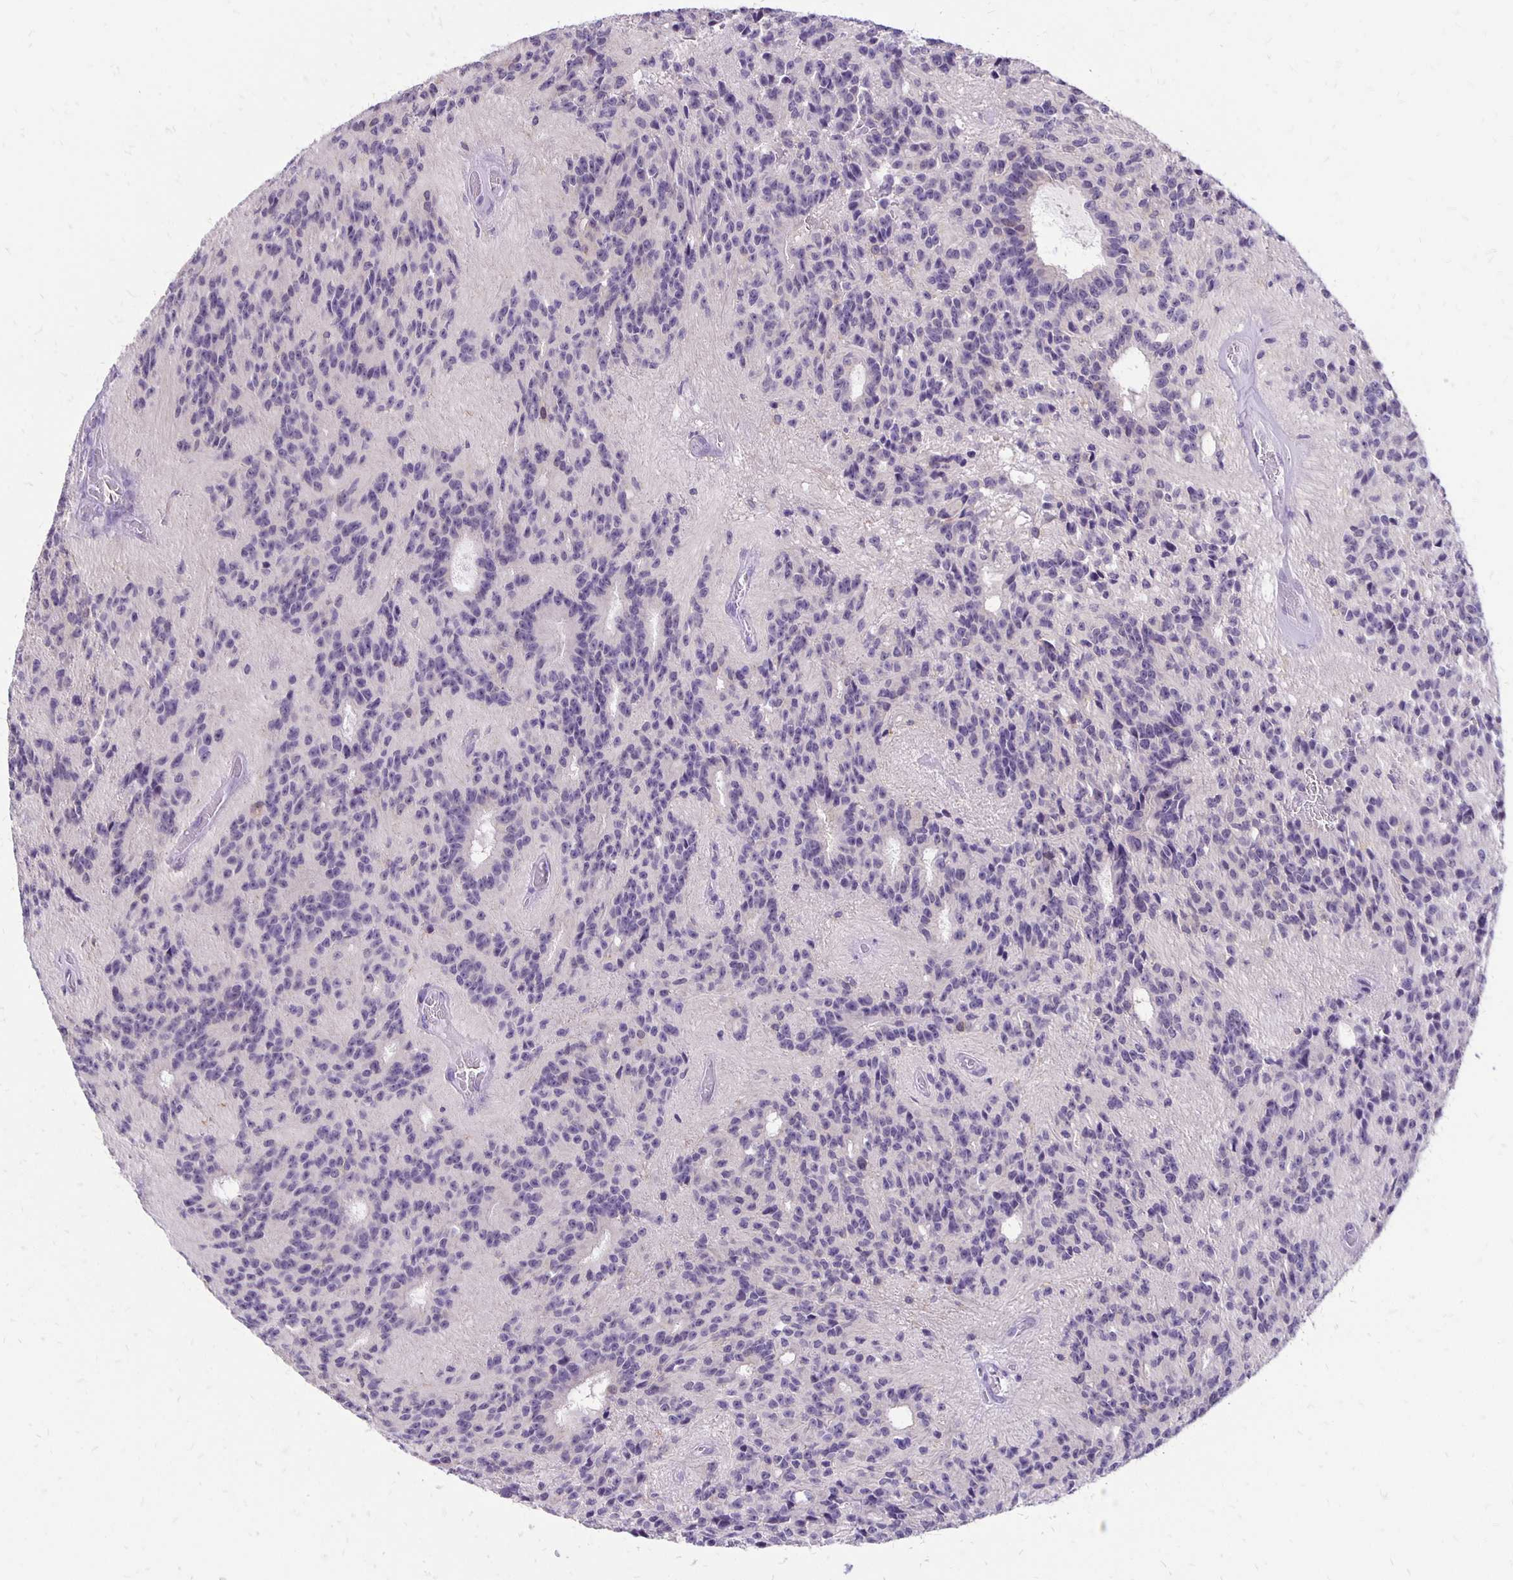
{"staining": {"intensity": "negative", "quantity": "none", "location": "none"}, "tissue": "glioma", "cell_type": "Tumor cells", "image_type": "cancer", "snomed": [{"axis": "morphology", "description": "Glioma, malignant, Low grade"}, {"axis": "topography", "description": "Brain"}], "caption": "The micrograph reveals no significant positivity in tumor cells of malignant low-grade glioma. (DAB immunohistochemistry (IHC) with hematoxylin counter stain).", "gene": "ANKRD45", "patient": {"sex": "male", "age": 31}}